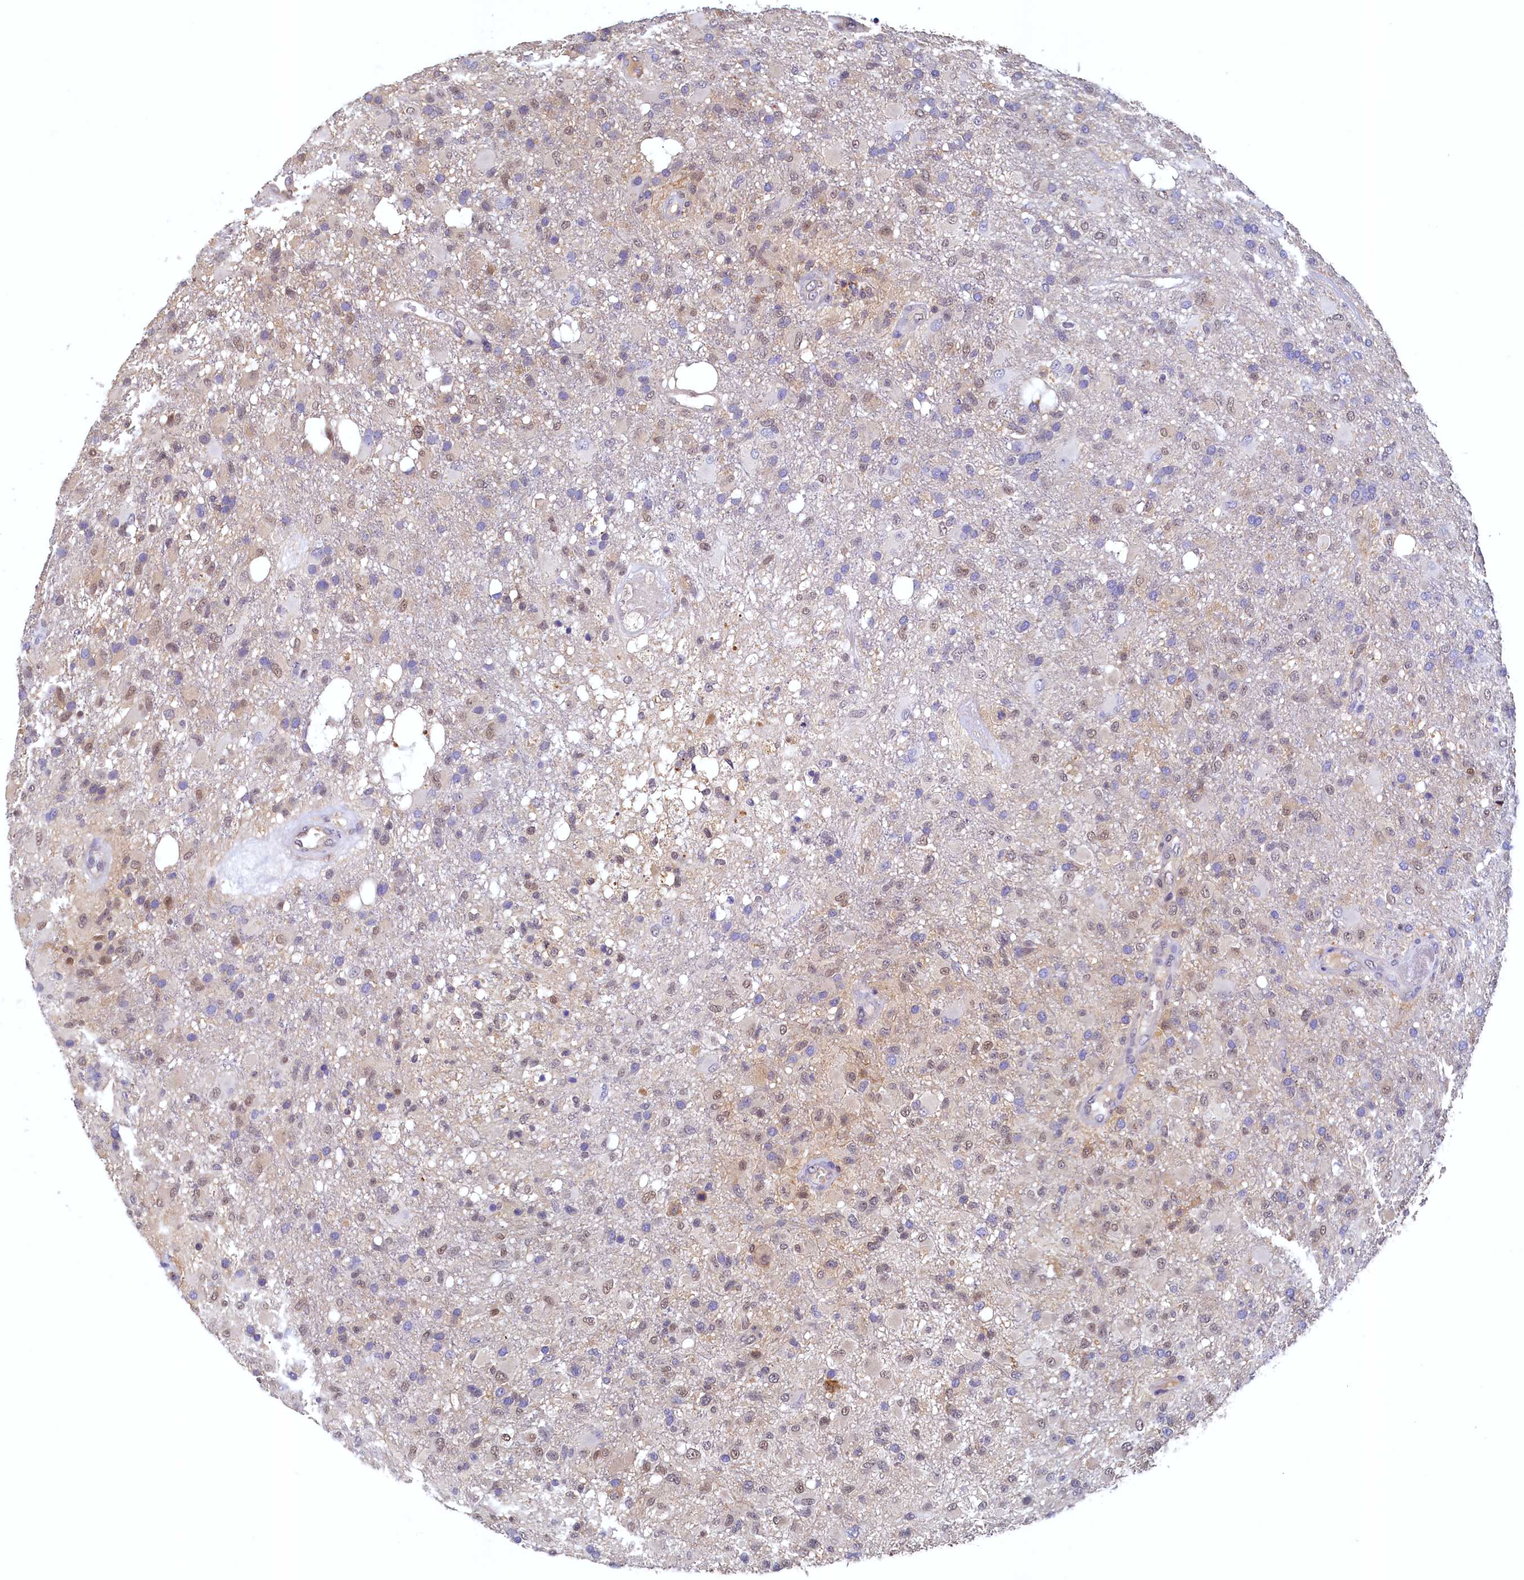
{"staining": {"intensity": "moderate", "quantity": "25%-75%", "location": "nuclear"}, "tissue": "glioma", "cell_type": "Tumor cells", "image_type": "cancer", "snomed": [{"axis": "morphology", "description": "Glioma, malignant, High grade"}, {"axis": "topography", "description": "Brain"}], "caption": "Tumor cells display medium levels of moderate nuclear positivity in approximately 25%-75% of cells in glioma. (IHC, brightfield microscopy, high magnification).", "gene": "PAAF1", "patient": {"sex": "female", "age": 74}}